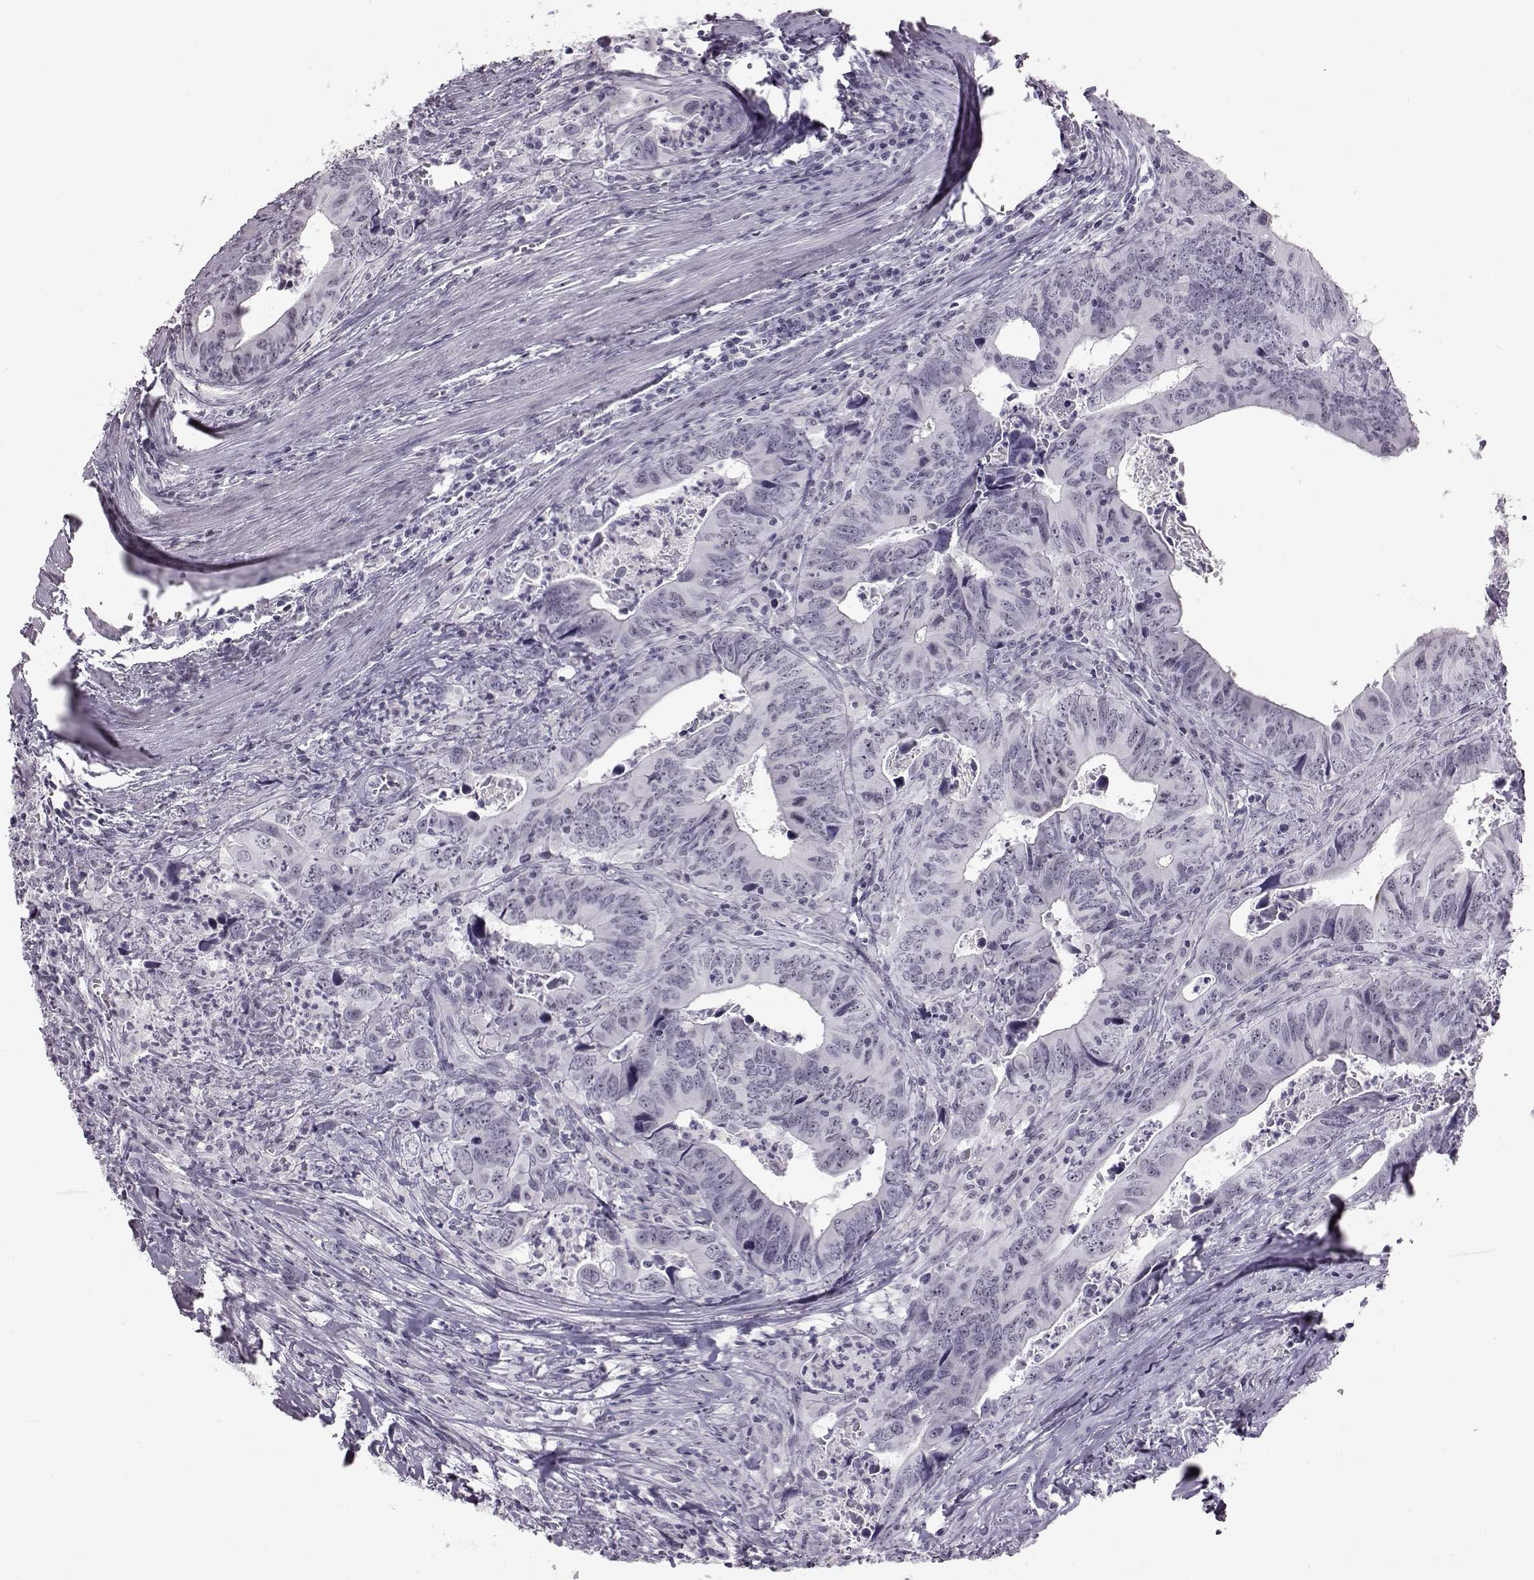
{"staining": {"intensity": "negative", "quantity": "none", "location": "none"}, "tissue": "colorectal cancer", "cell_type": "Tumor cells", "image_type": "cancer", "snomed": [{"axis": "morphology", "description": "Adenocarcinoma, NOS"}, {"axis": "topography", "description": "Colon"}], "caption": "DAB (3,3'-diaminobenzidine) immunohistochemical staining of colorectal cancer shows no significant expression in tumor cells.", "gene": "ADGRG2", "patient": {"sex": "female", "age": 82}}